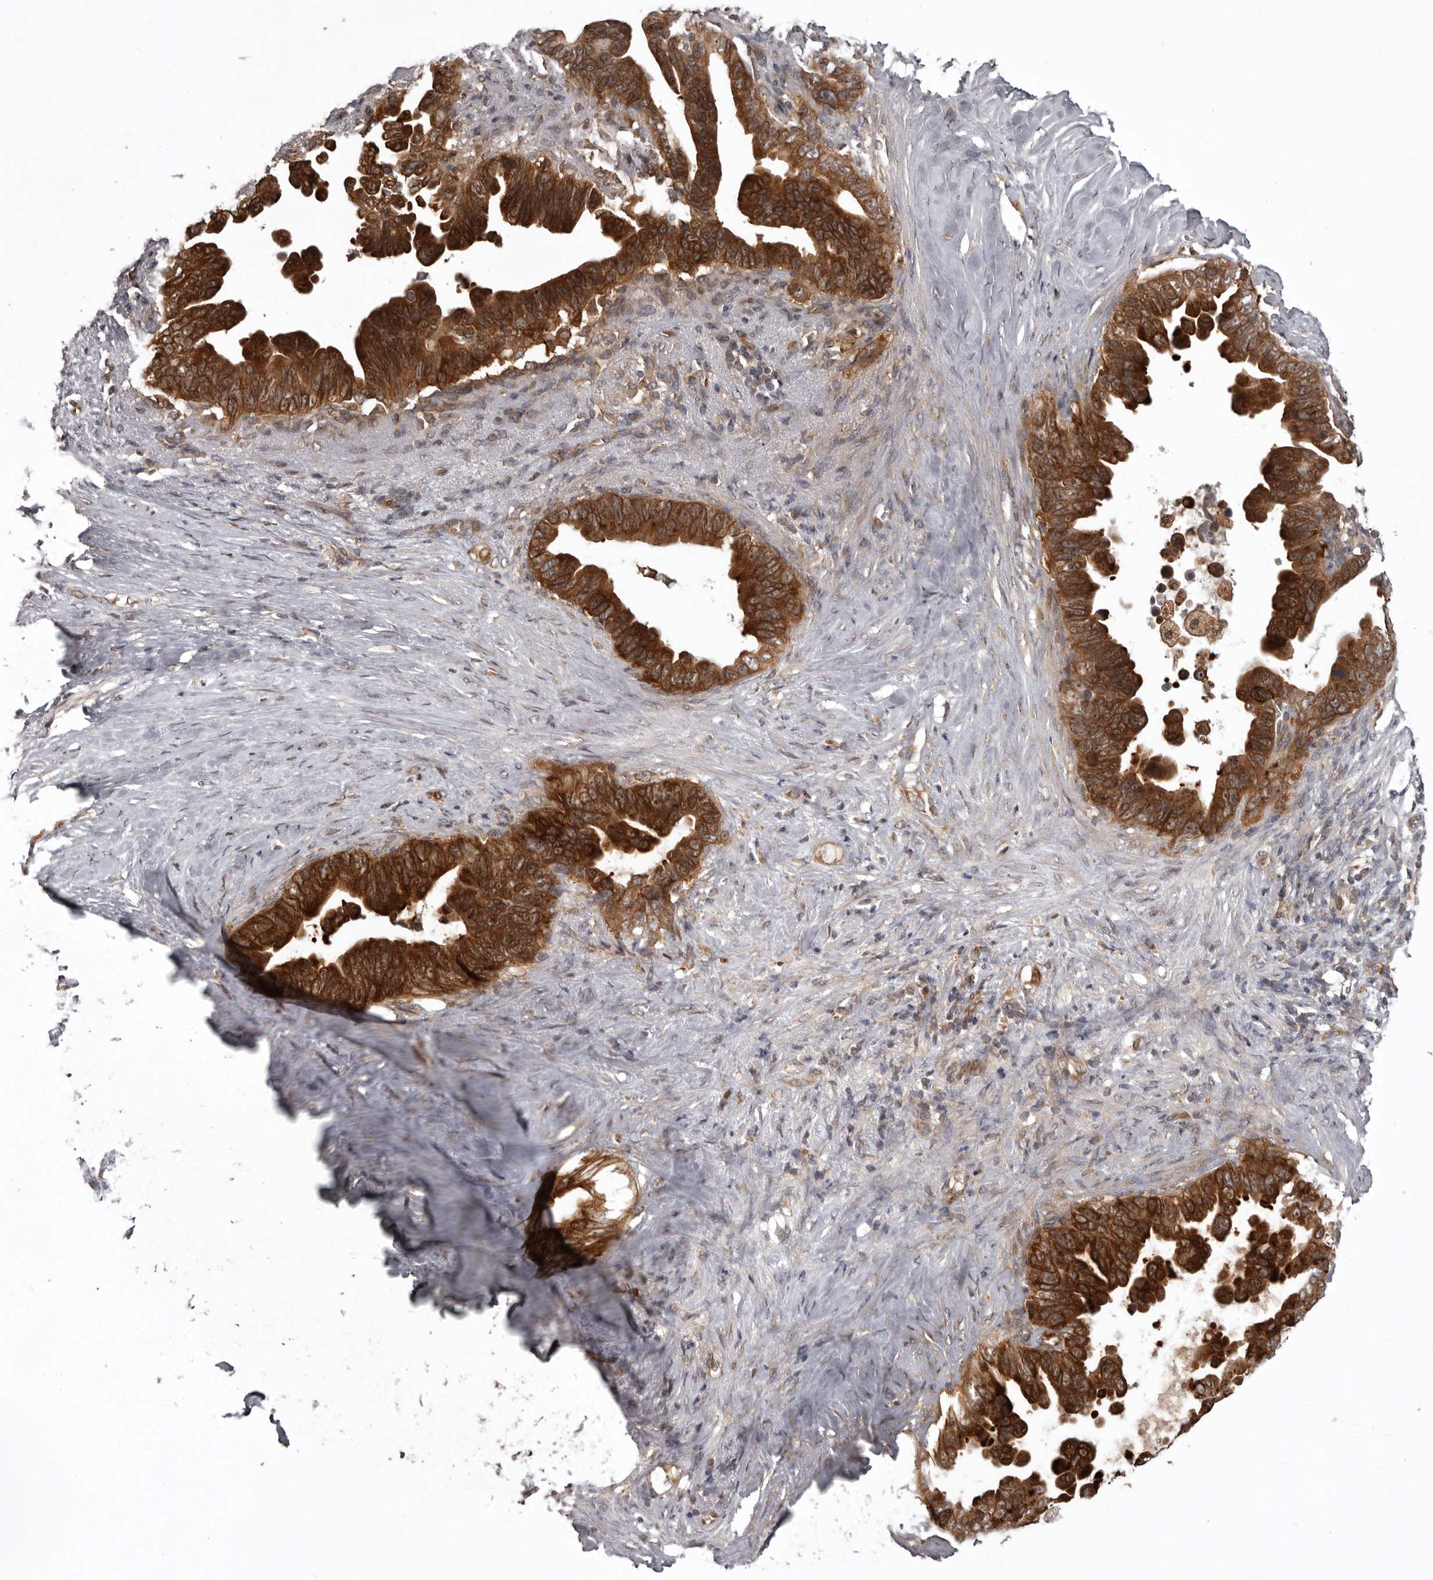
{"staining": {"intensity": "strong", "quantity": ">75%", "location": "cytoplasmic/membranous"}, "tissue": "pancreatic cancer", "cell_type": "Tumor cells", "image_type": "cancer", "snomed": [{"axis": "morphology", "description": "Adenocarcinoma, NOS"}, {"axis": "topography", "description": "Pancreas"}], "caption": "Brown immunohistochemical staining in pancreatic adenocarcinoma reveals strong cytoplasmic/membranous expression in about >75% of tumor cells. (DAB (3,3'-diaminobenzidine) IHC with brightfield microscopy, high magnification).", "gene": "DARS1", "patient": {"sex": "female", "age": 72}}